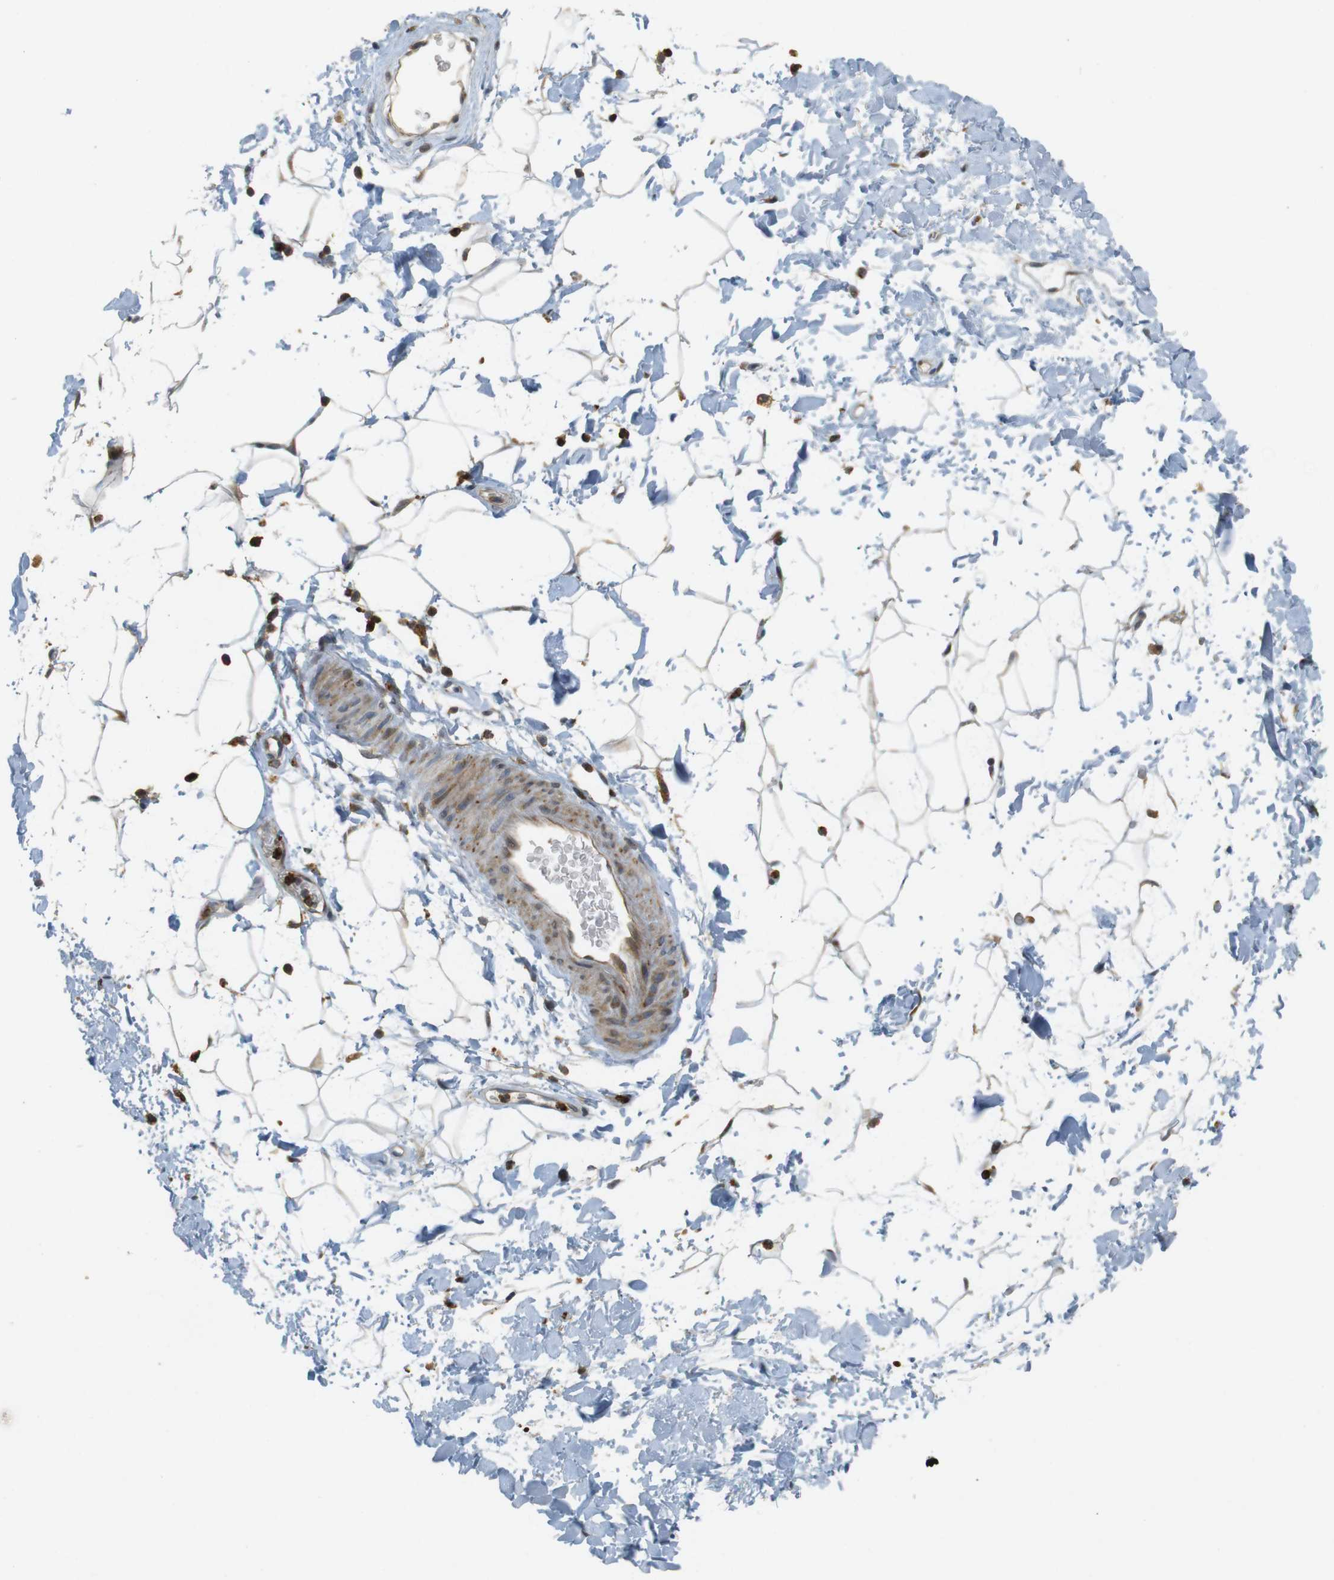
{"staining": {"intensity": "moderate", "quantity": "25%-75%", "location": "cytoplasmic/membranous"}, "tissue": "adipose tissue", "cell_type": "Adipocytes", "image_type": "normal", "snomed": [{"axis": "morphology", "description": "Normal tissue, NOS"}, {"axis": "topography", "description": "Soft tissue"}], "caption": "Immunohistochemical staining of unremarkable human adipose tissue reveals medium levels of moderate cytoplasmic/membranous positivity in about 25%-75% of adipocytes.", "gene": "TMX3", "patient": {"sex": "male", "age": 72}}